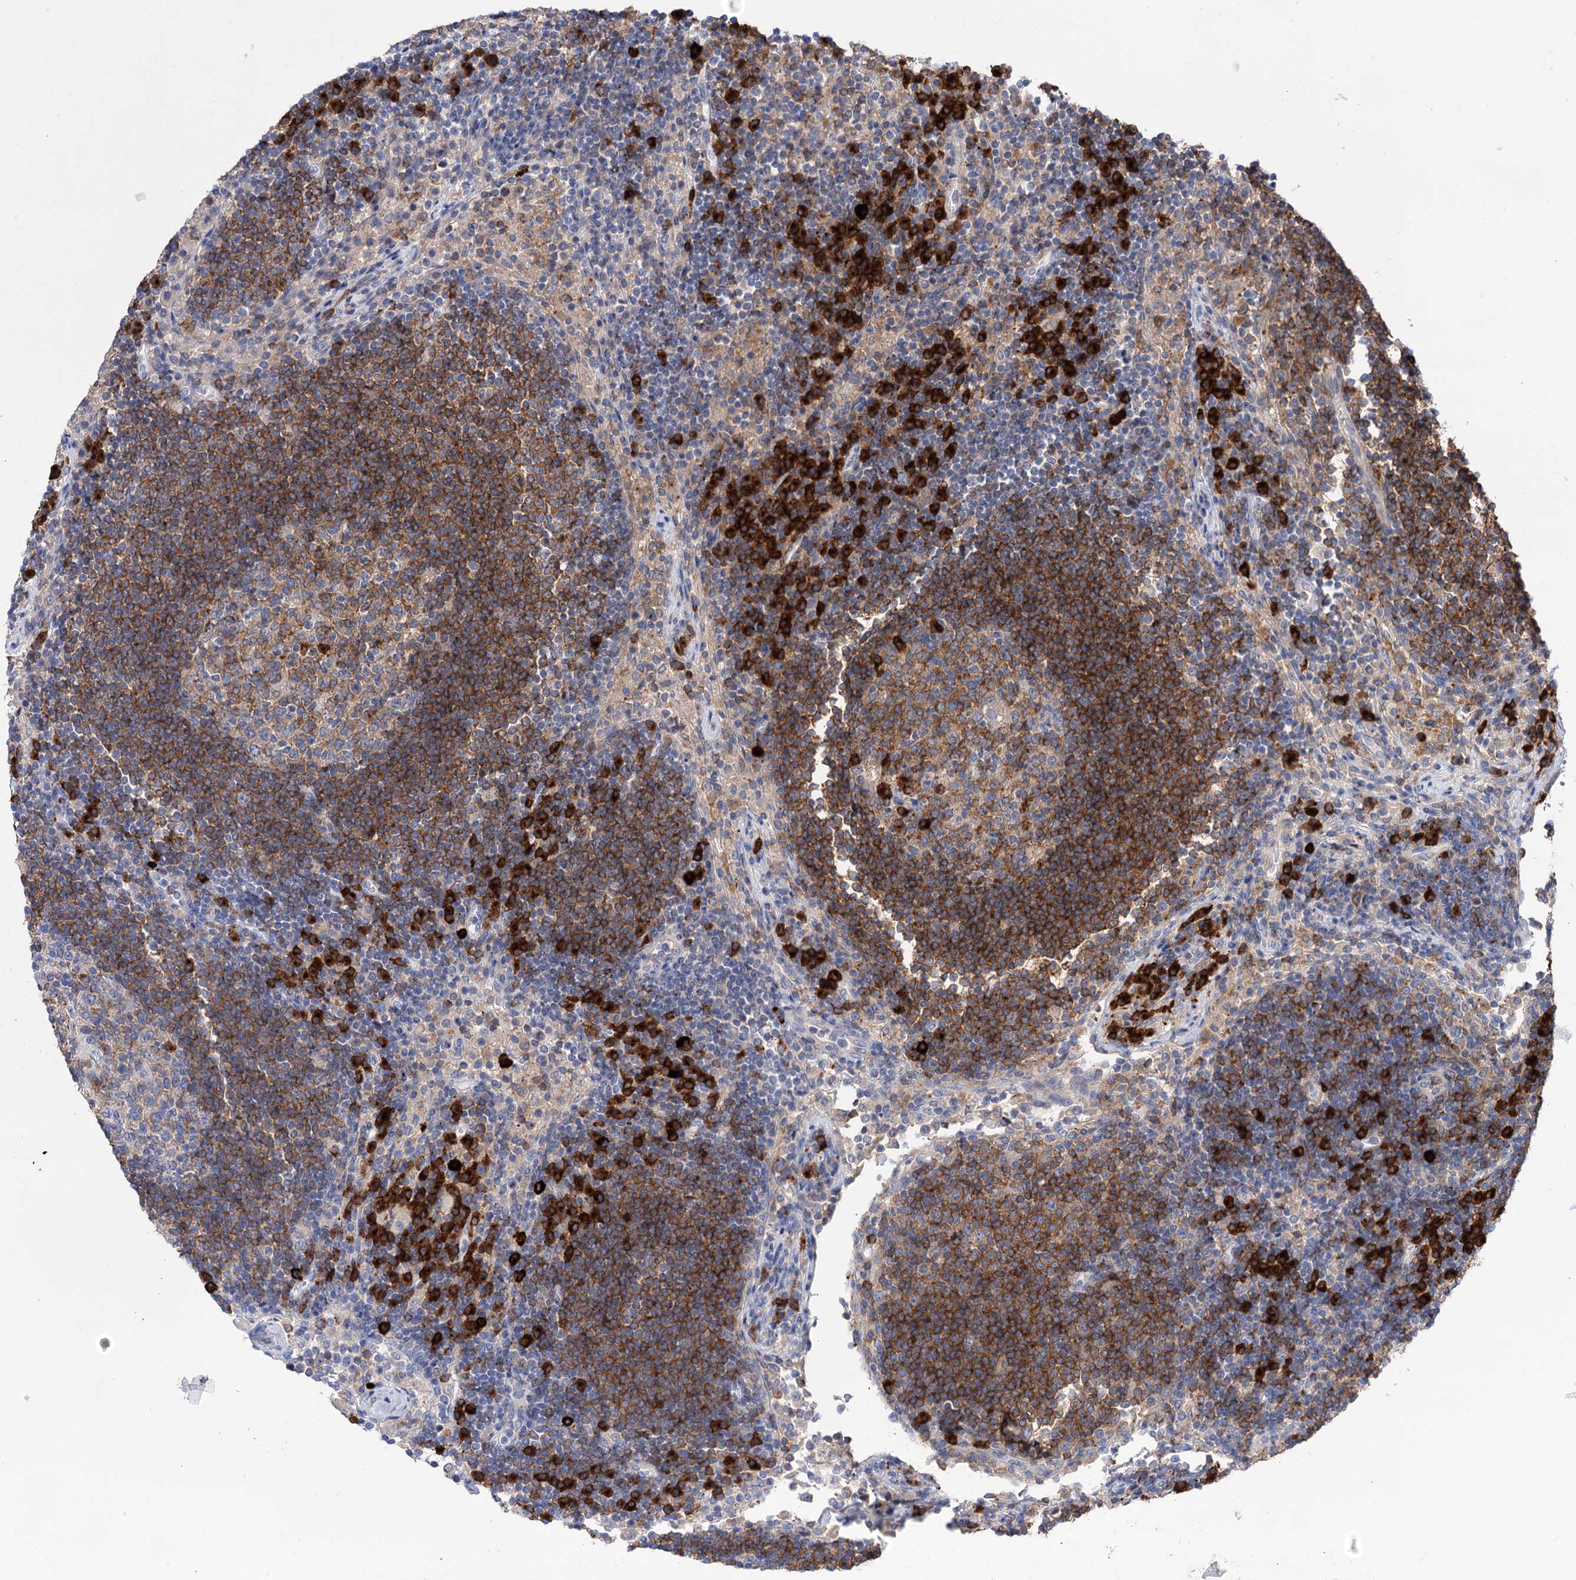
{"staining": {"intensity": "moderate", "quantity": "25%-75%", "location": "cytoplasmic/membranous"}, "tissue": "lymph node", "cell_type": "Germinal center cells", "image_type": "normal", "snomed": [{"axis": "morphology", "description": "Normal tissue, NOS"}, {"axis": "topography", "description": "Lymph node"}], "caption": "IHC (DAB (3,3'-diaminobenzidine)) staining of benign human lymph node displays moderate cytoplasmic/membranous protein staining in approximately 25%-75% of germinal center cells. The protein is shown in brown color, while the nuclei are stained blue.", "gene": "BBS4", "patient": {"sex": "female", "age": 53}}